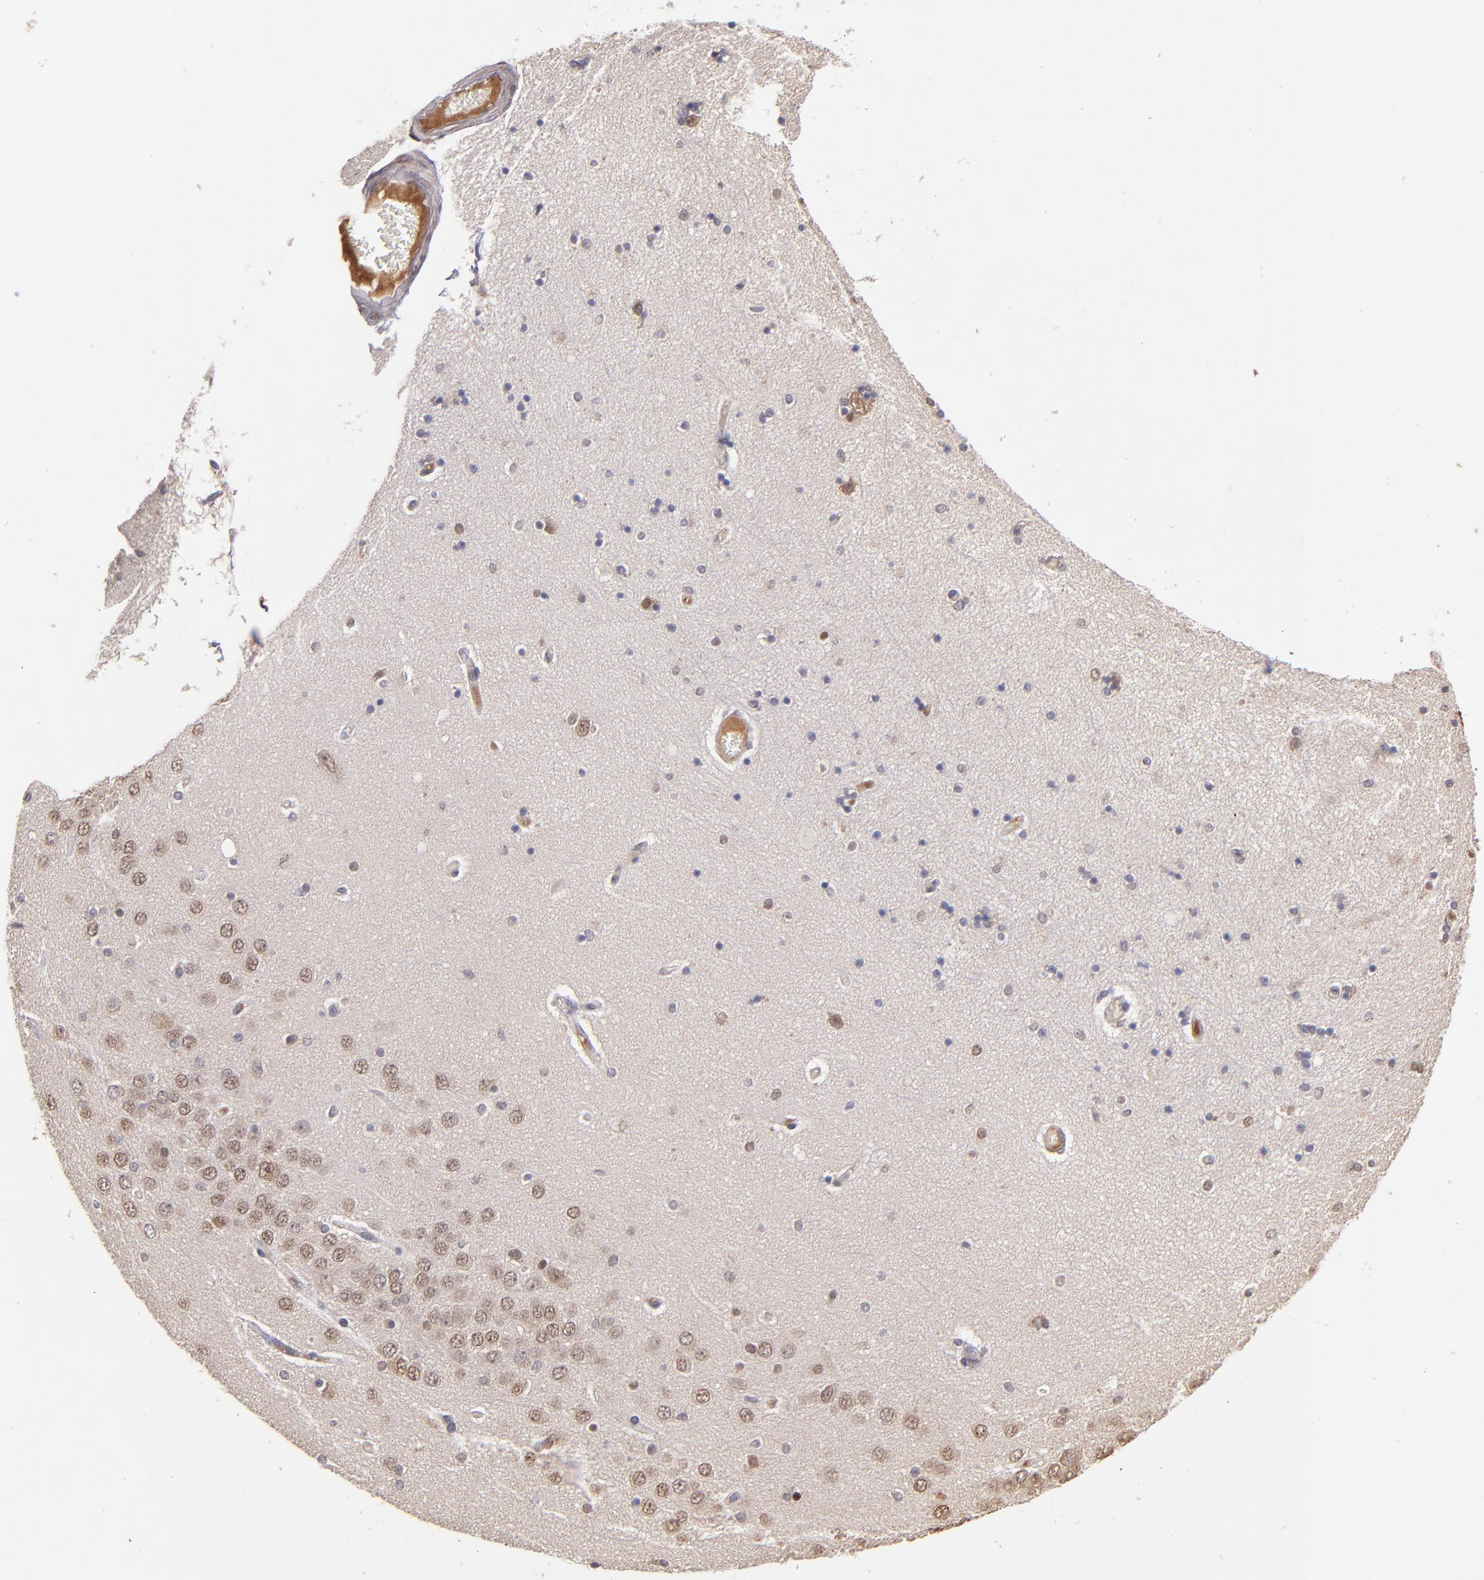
{"staining": {"intensity": "negative", "quantity": "none", "location": "none"}, "tissue": "hippocampus", "cell_type": "Glial cells", "image_type": "normal", "snomed": [{"axis": "morphology", "description": "Normal tissue, NOS"}, {"axis": "topography", "description": "Hippocampus"}], "caption": "Glial cells show no significant protein staining in benign hippocampus. The staining is performed using DAB (3,3'-diaminobenzidine) brown chromogen with nuclei counter-stained in using hematoxylin.", "gene": "ABHD12B", "patient": {"sex": "female", "age": 54}}